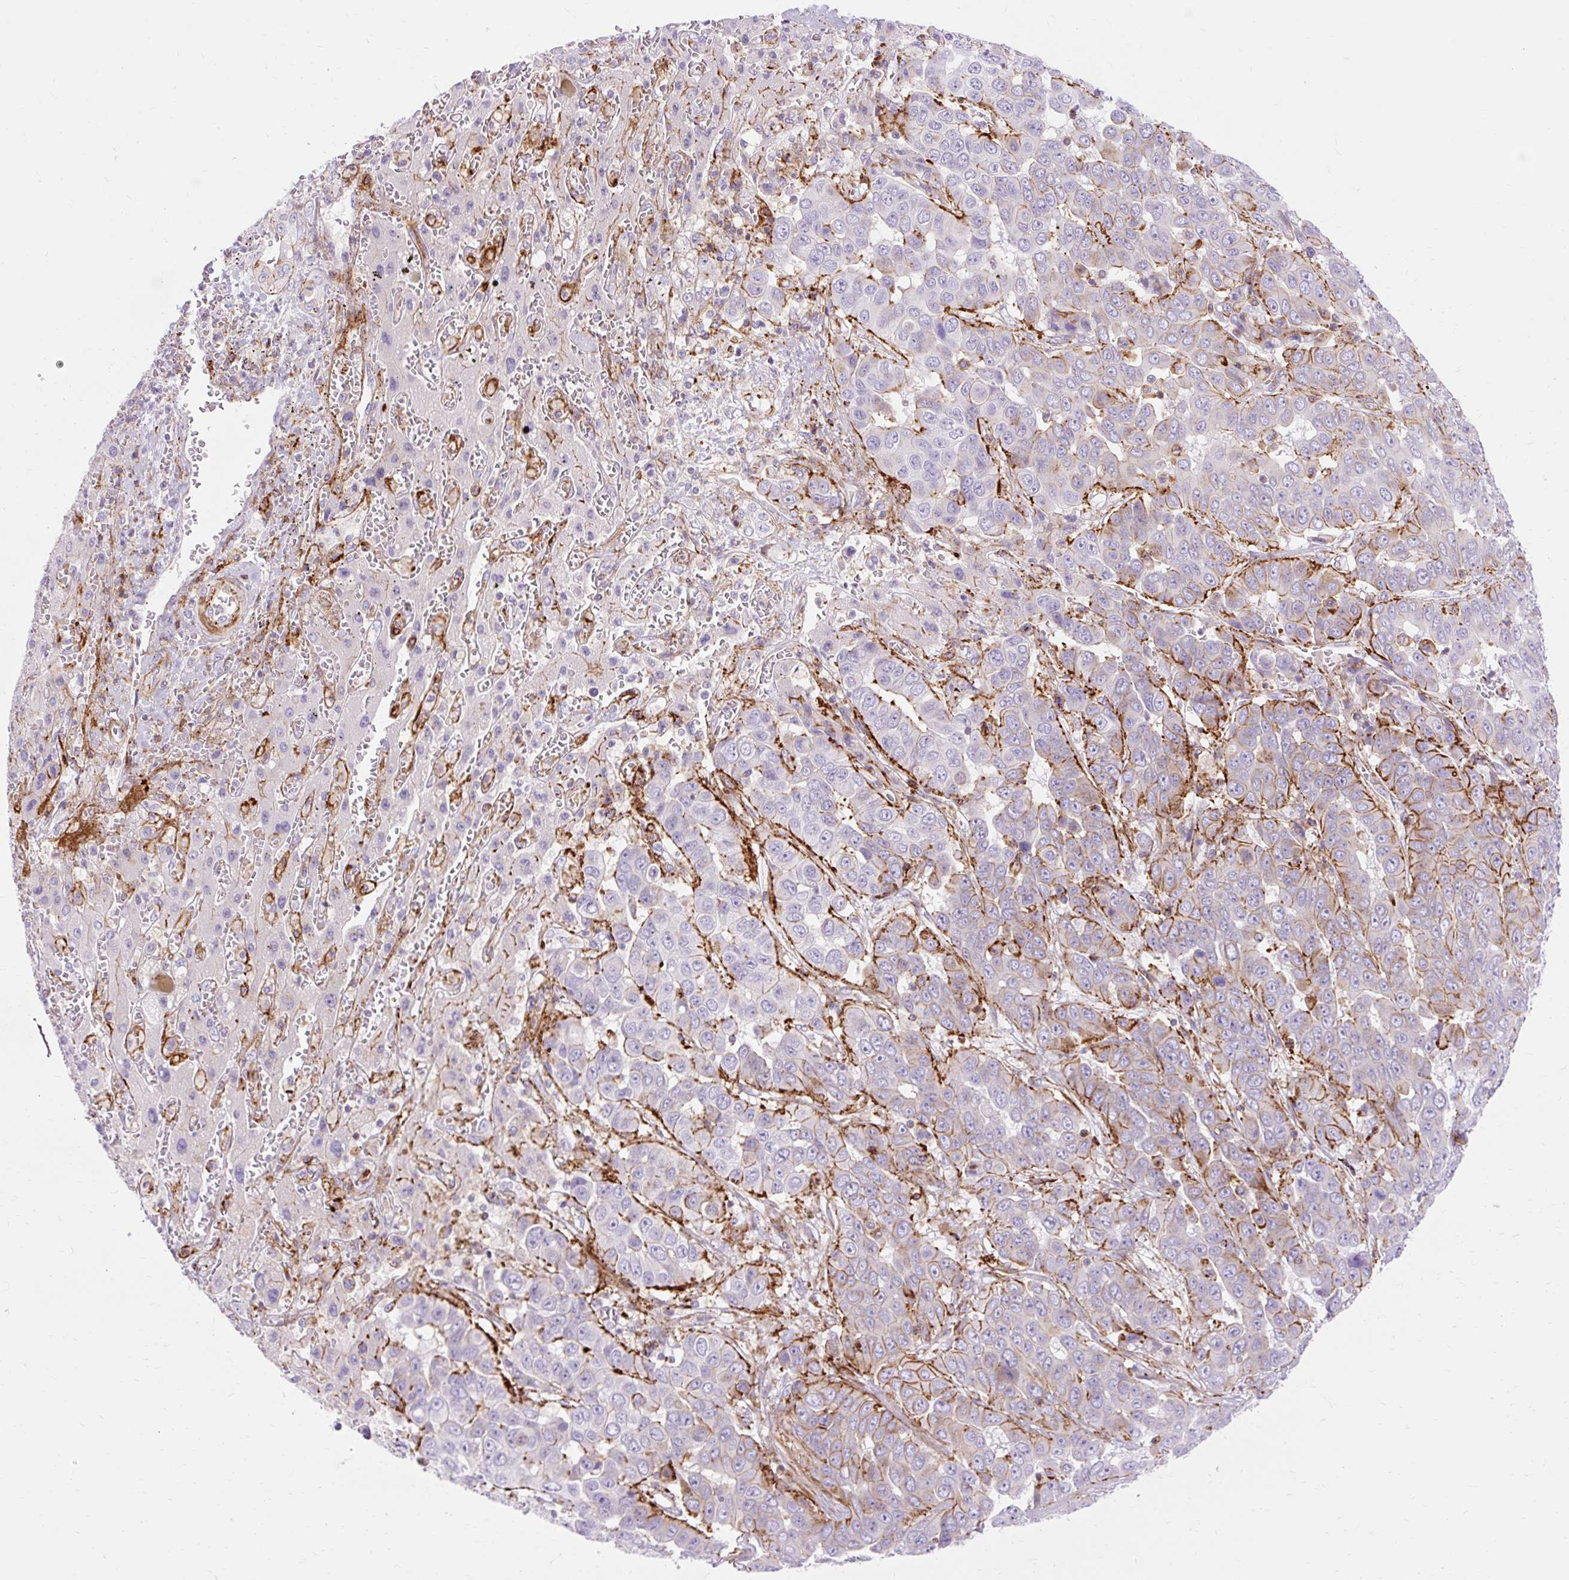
{"staining": {"intensity": "strong", "quantity": "<25%", "location": "cytoplasmic/membranous"}, "tissue": "liver cancer", "cell_type": "Tumor cells", "image_type": "cancer", "snomed": [{"axis": "morphology", "description": "Cholangiocarcinoma"}, {"axis": "topography", "description": "Liver"}], "caption": "DAB (3,3'-diaminobenzidine) immunohistochemical staining of liver cholangiocarcinoma displays strong cytoplasmic/membranous protein expression in about <25% of tumor cells.", "gene": "CORO7-PAM16", "patient": {"sex": "female", "age": 52}}